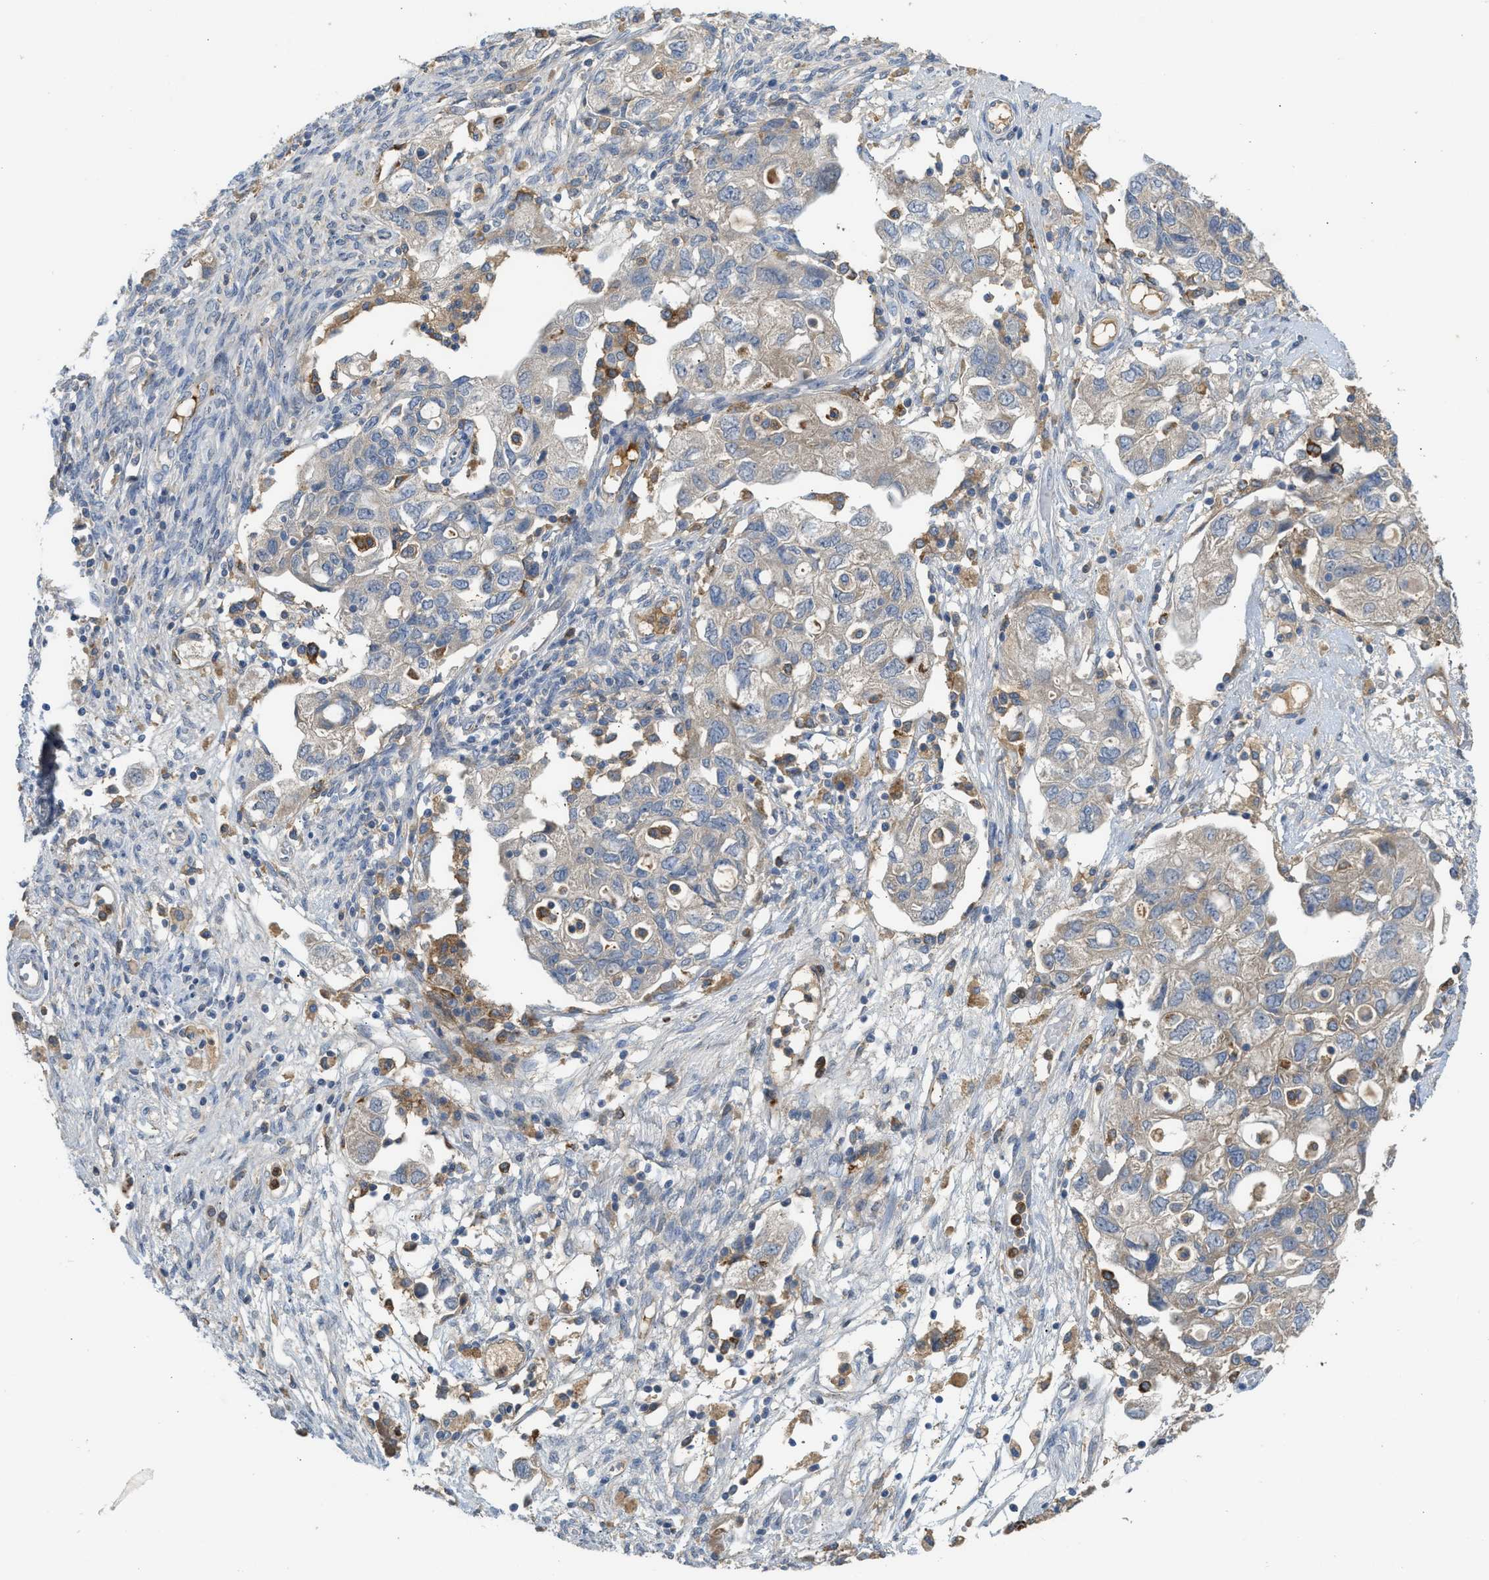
{"staining": {"intensity": "weak", "quantity": ">75%", "location": "cytoplasmic/membranous"}, "tissue": "ovarian cancer", "cell_type": "Tumor cells", "image_type": "cancer", "snomed": [{"axis": "morphology", "description": "Carcinoma, NOS"}, {"axis": "morphology", "description": "Cystadenocarcinoma, serous, NOS"}, {"axis": "topography", "description": "Ovary"}], "caption": "About >75% of tumor cells in ovarian cancer show weak cytoplasmic/membranous protein expression as visualized by brown immunohistochemical staining.", "gene": "RHBDF2", "patient": {"sex": "female", "age": 69}}